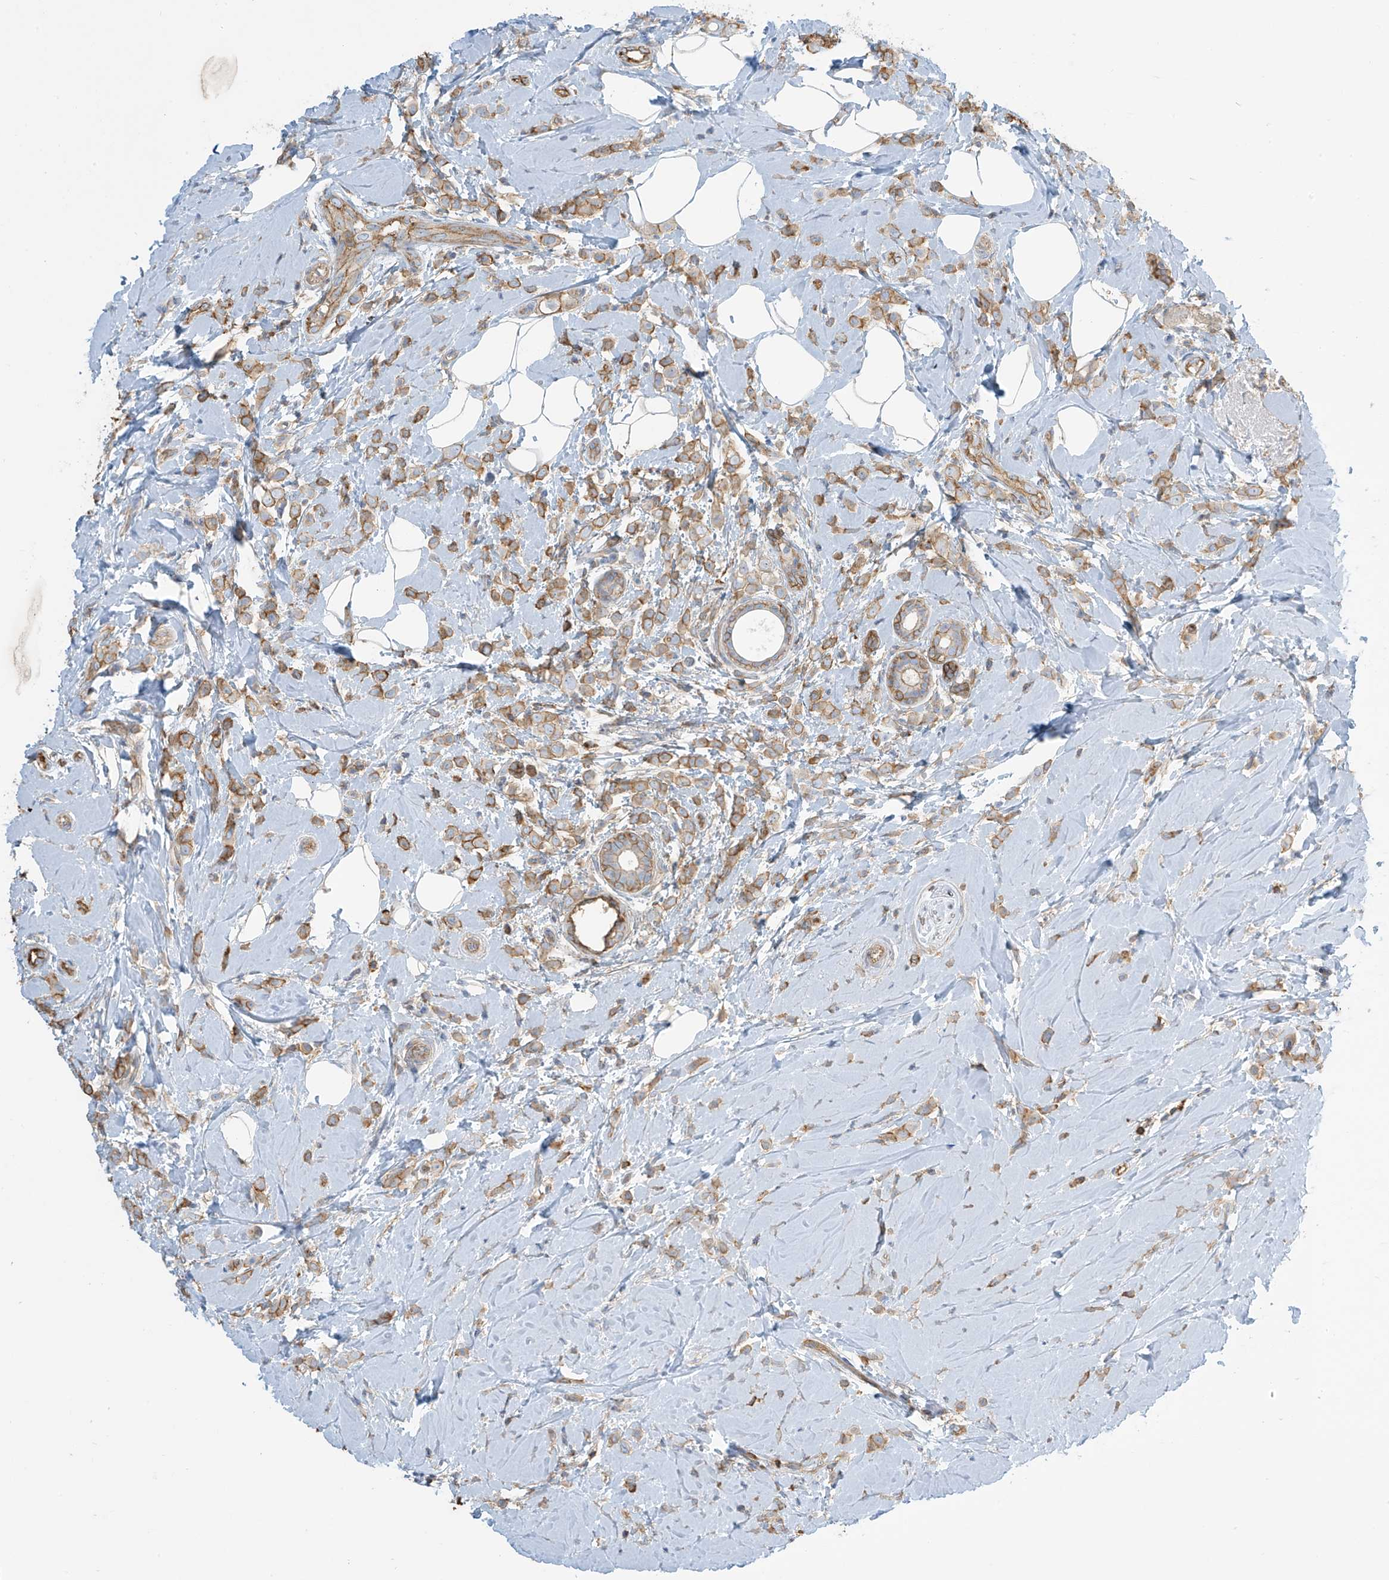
{"staining": {"intensity": "moderate", "quantity": ">75%", "location": "cytoplasmic/membranous"}, "tissue": "breast cancer", "cell_type": "Tumor cells", "image_type": "cancer", "snomed": [{"axis": "morphology", "description": "Lobular carcinoma"}, {"axis": "topography", "description": "Breast"}], "caption": "Protein staining of breast lobular carcinoma tissue shows moderate cytoplasmic/membranous expression in approximately >75% of tumor cells. (brown staining indicates protein expression, while blue staining denotes nuclei).", "gene": "ZNF846", "patient": {"sex": "female", "age": 47}}